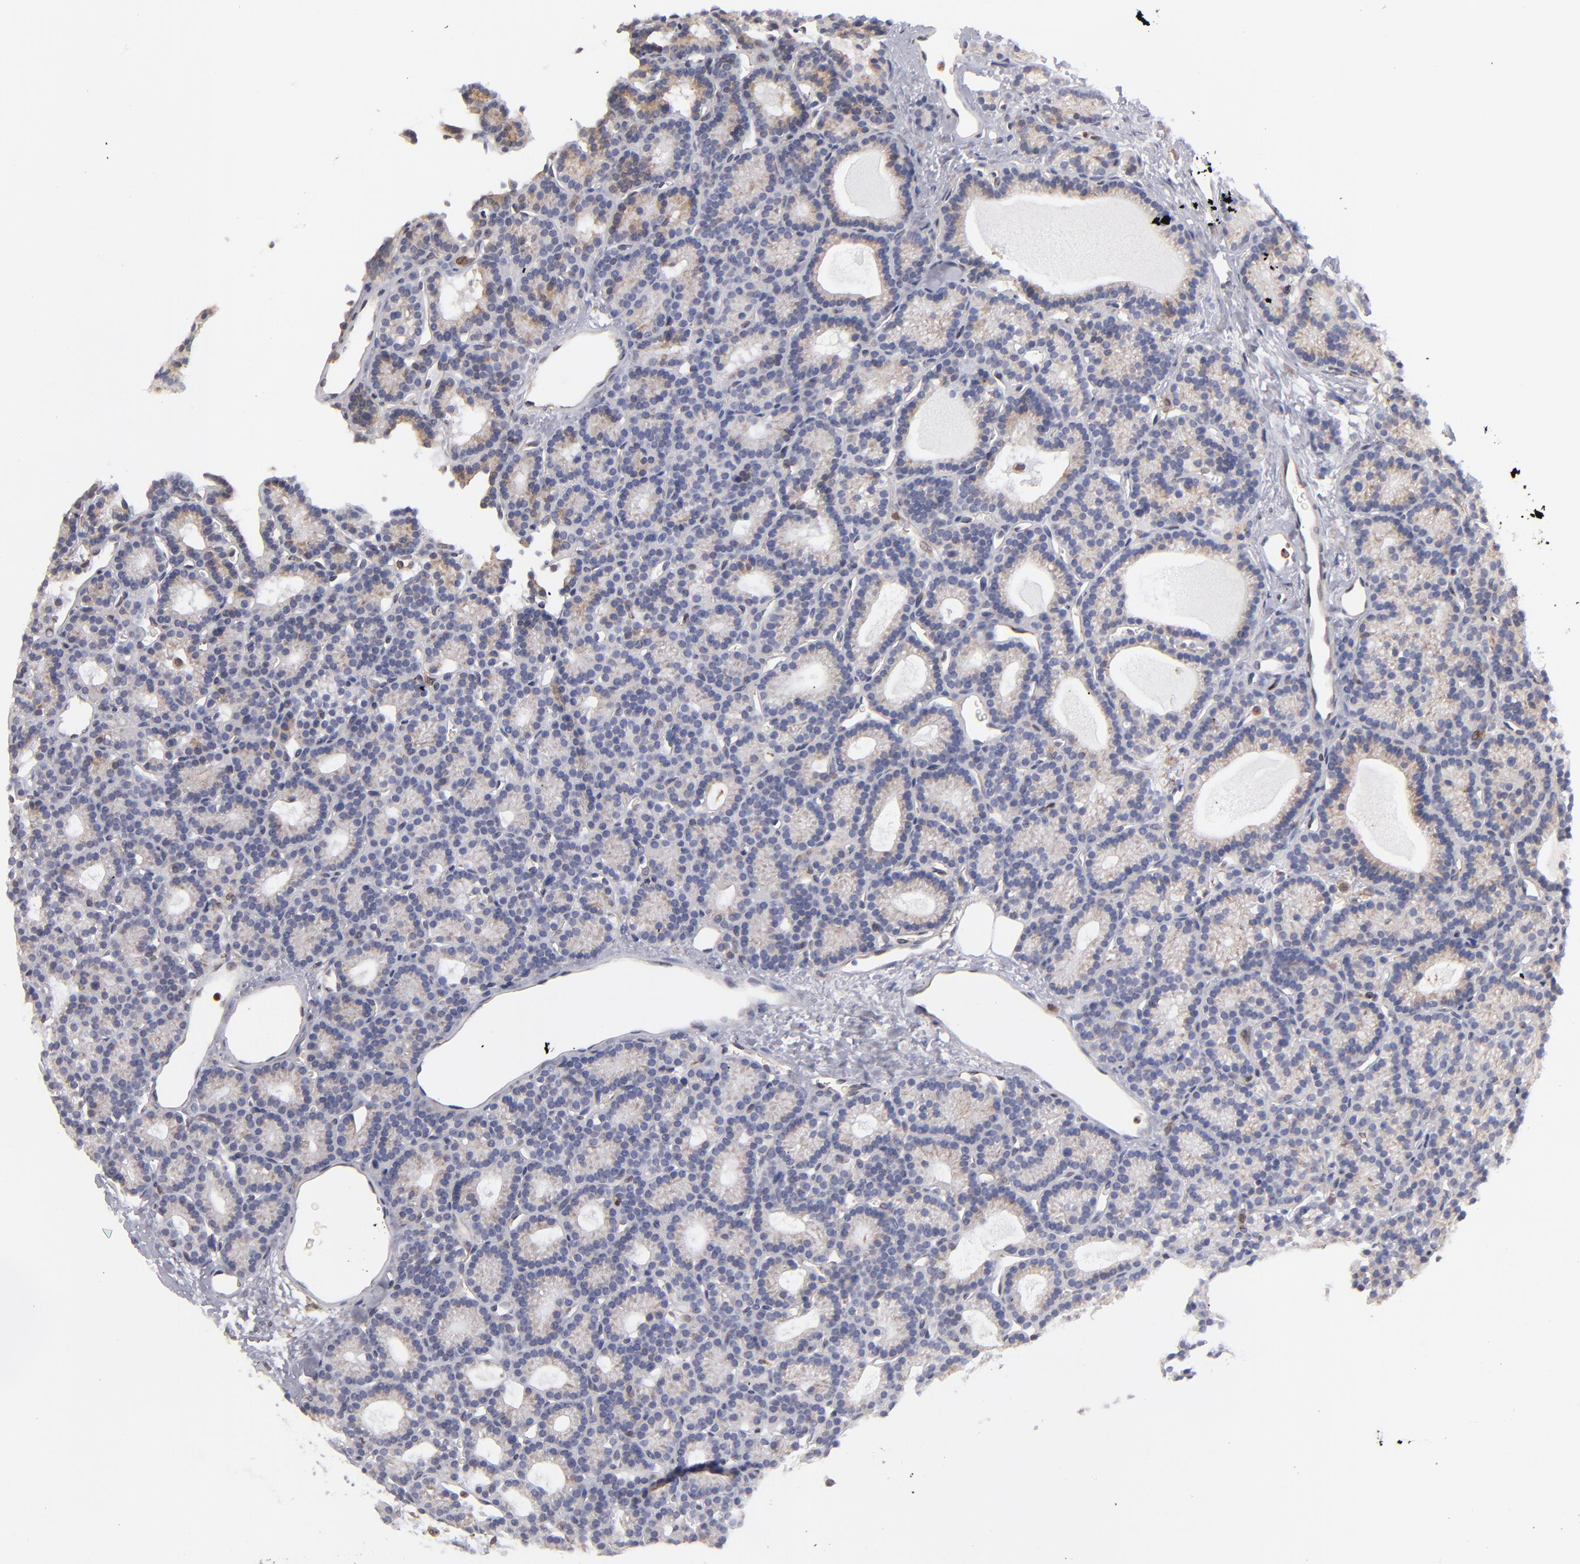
{"staining": {"intensity": "weak", "quantity": "25%-75%", "location": "cytoplasmic/membranous"}, "tissue": "parathyroid gland", "cell_type": "Glandular cells", "image_type": "normal", "snomed": [{"axis": "morphology", "description": "Normal tissue, NOS"}, {"axis": "topography", "description": "Parathyroid gland"}], "caption": "Immunohistochemistry (DAB (3,3'-diaminobenzidine)) staining of unremarkable parathyroid gland shows weak cytoplasmic/membranous protein staining in about 25%-75% of glandular cells.", "gene": "TMX1", "patient": {"sex": "male", "age": 85}}